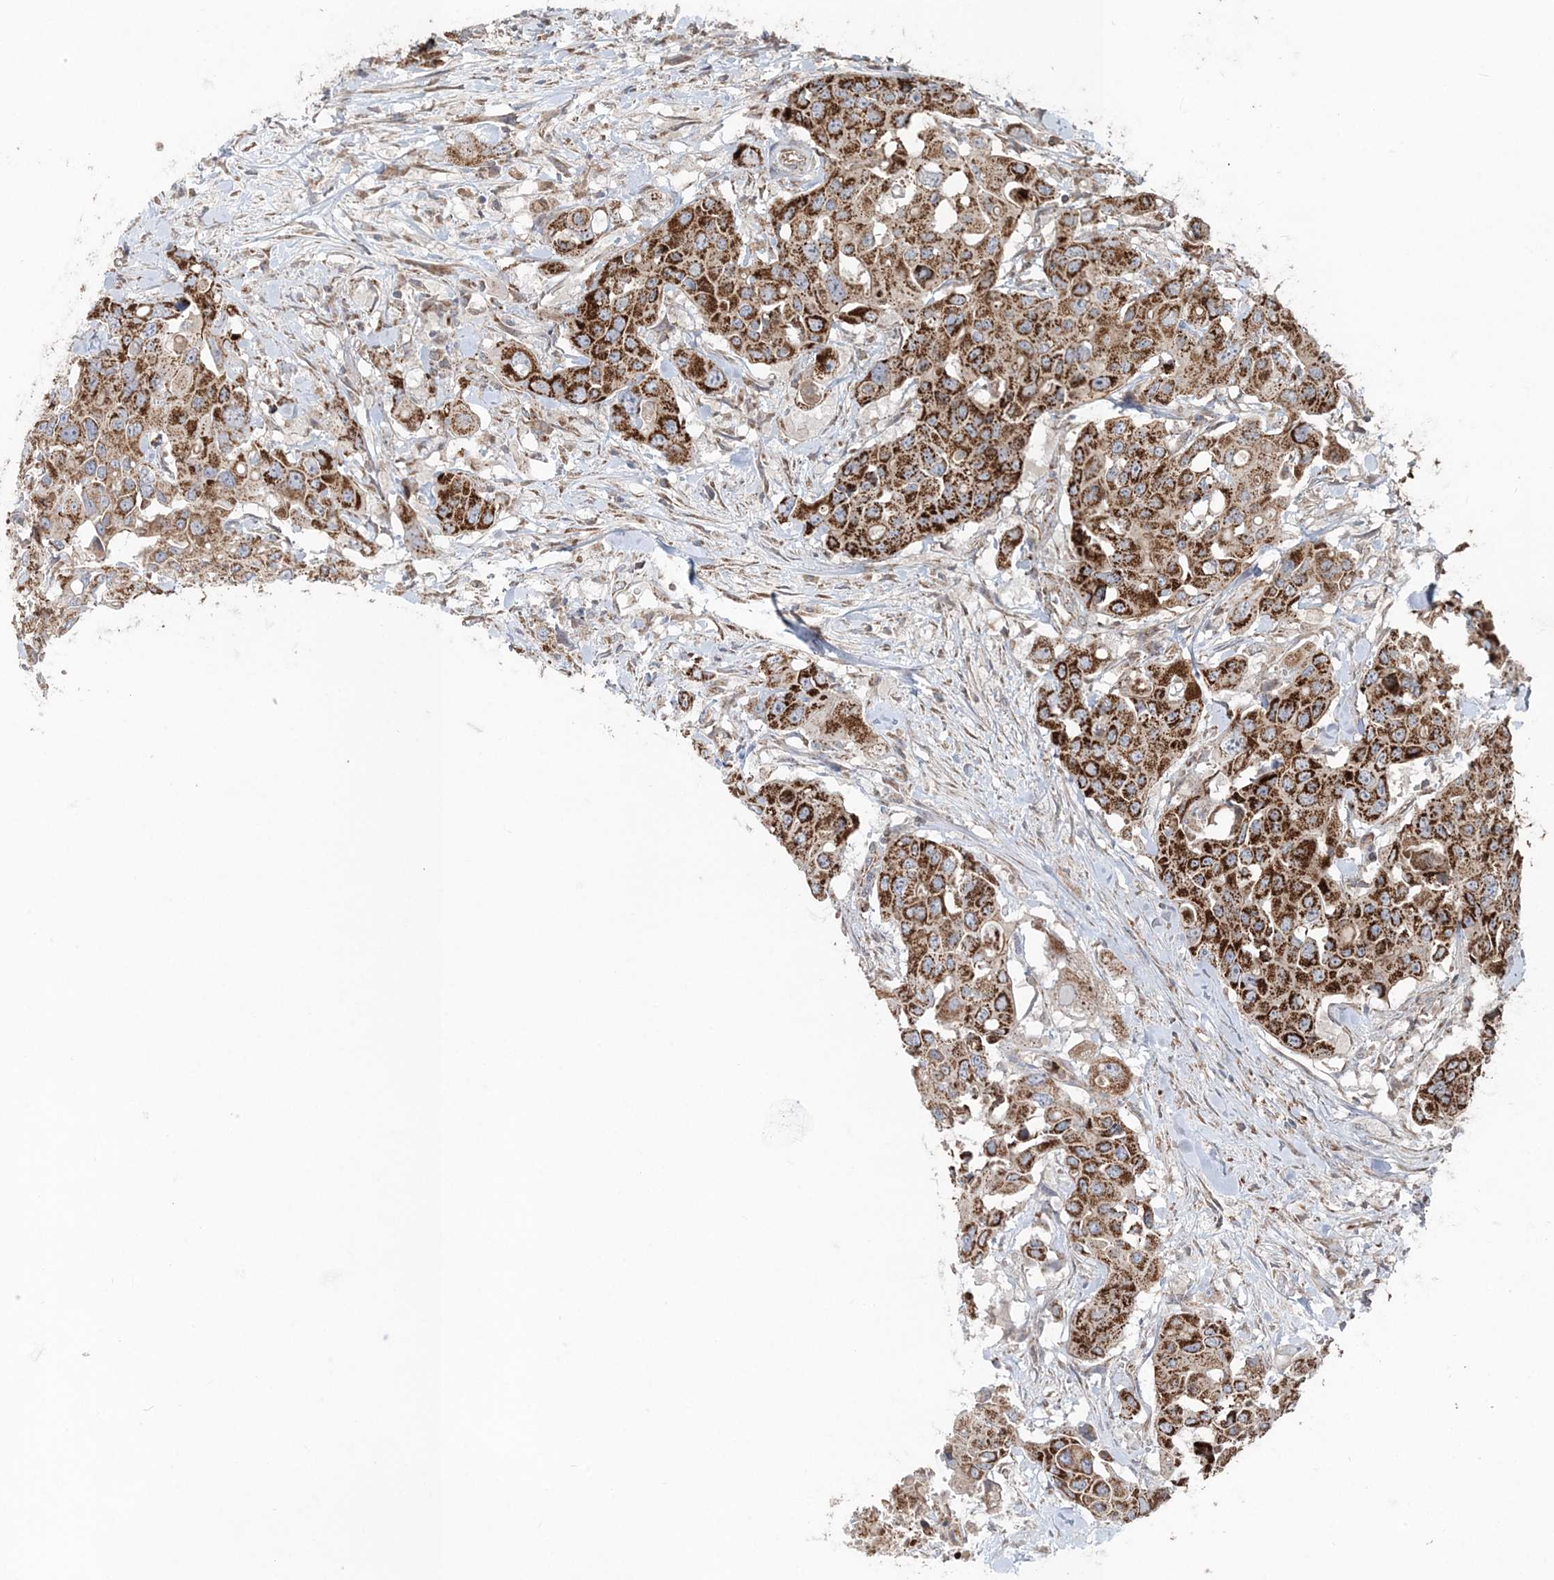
{"staining": {"intensity": "strong", "quantity": ">75%", "location": "cytoplasmic/membranous"}, "tissue": "colorectal cancer", "cell_type": "Tumor cells", "image_type": "cancer", "snomed": [{"axis": "morphology", "description": "Adenocarcinoma, NOS"}, {"axis": "topography", "description": "Colon"}], "caption": "The immunohistochemical stain labels strong cytoplasmic/membranous expression in tumor cells of colorectal cancer (adenocarcinoma) tissue.", "gene": "LRPPRC", "patient": {"sex": "male", "age": 77}}